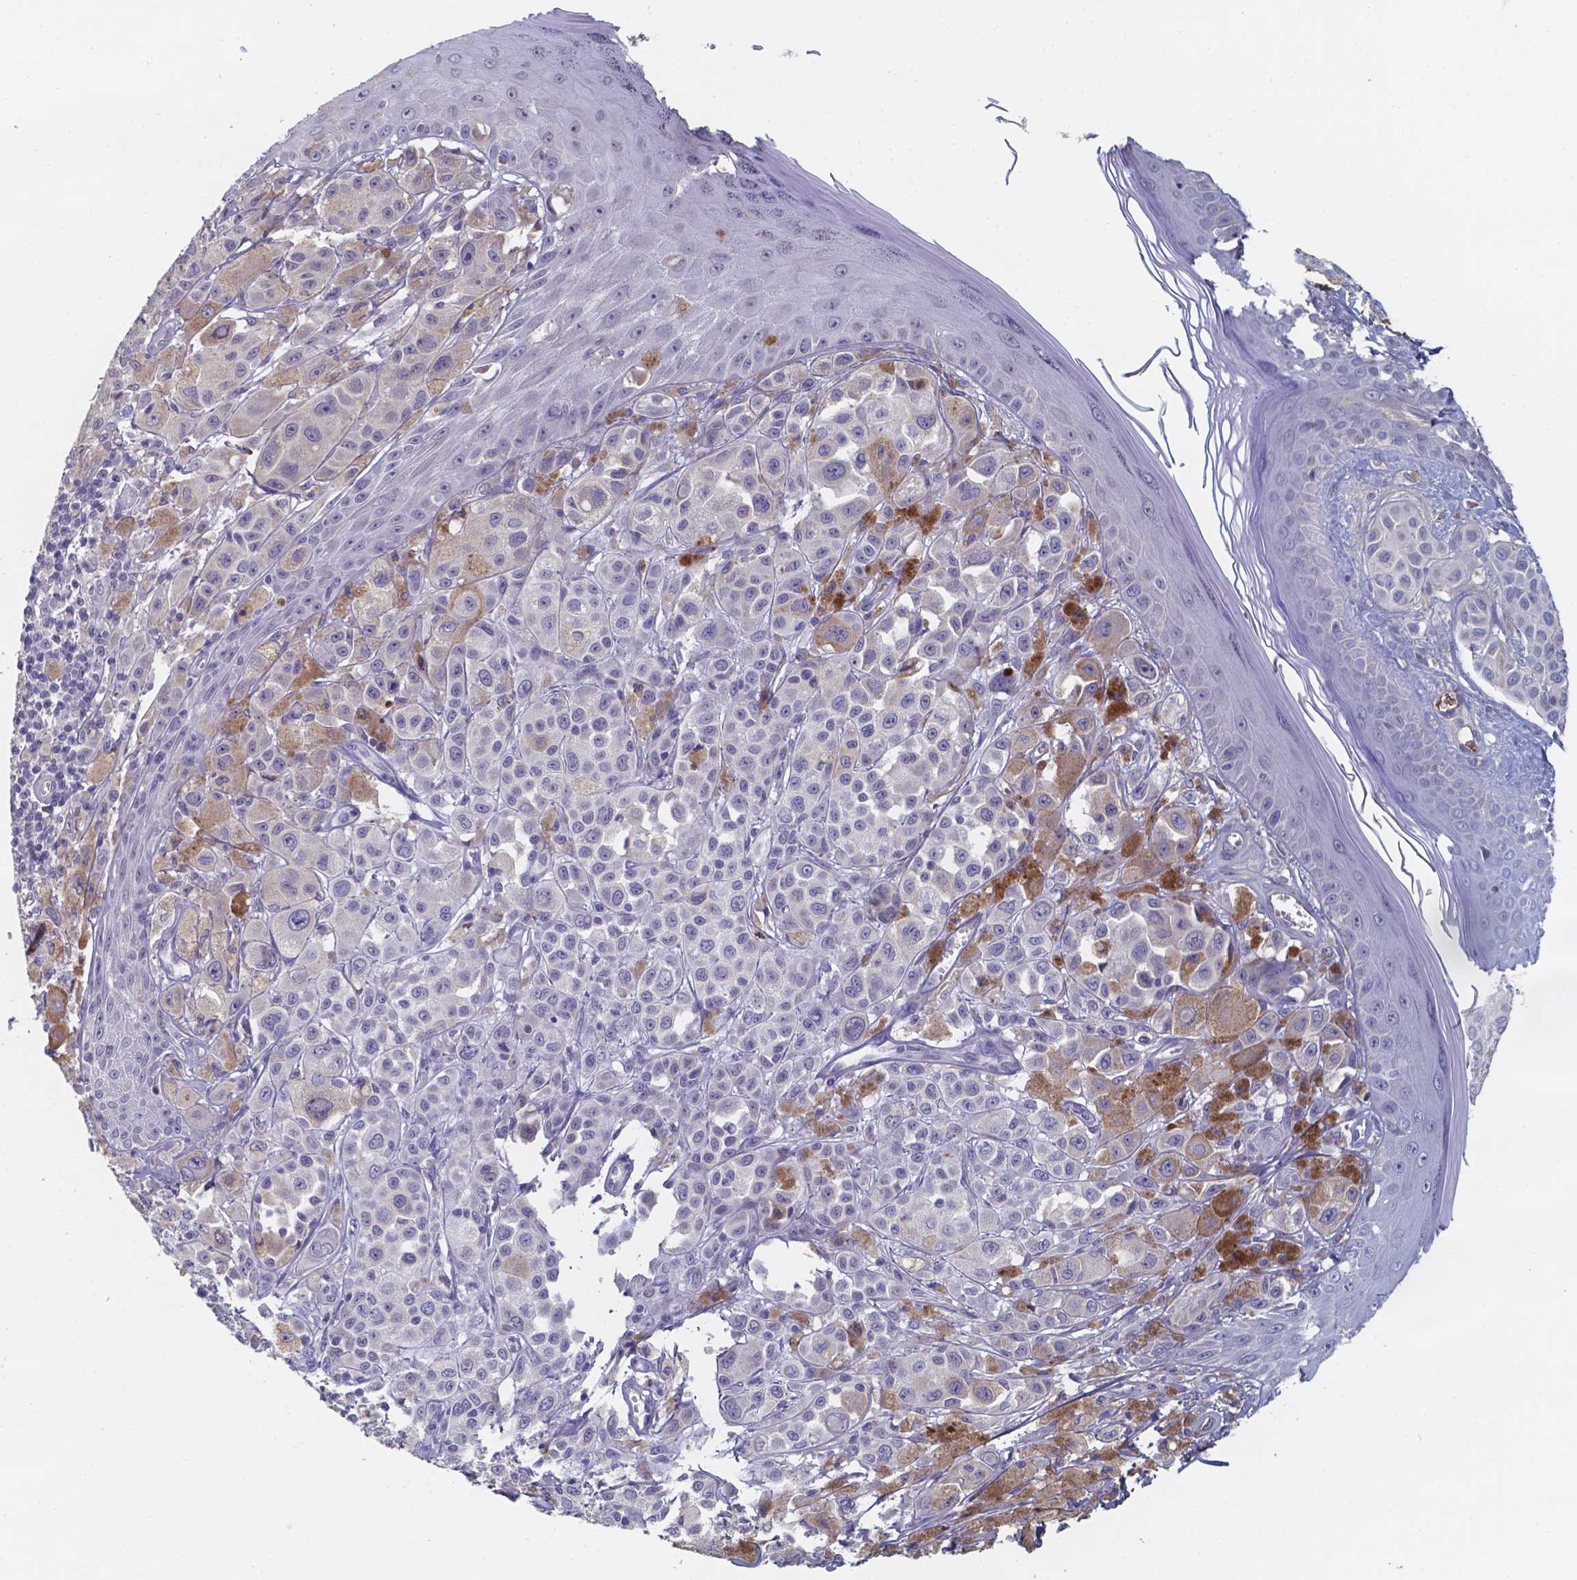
{"staining": {"intensity": "negative", "quantity": "none", "location": "none"}, "tissue": "melanoma", "cell_type": "Tumor cells", "image_type": "cancer", "snomed": [{"axis": "morphology", "description": "Malignant melanoma, NOS"}, {"axis": "topography", "description": "Skin"}], "caption": "Tumor cells show no significant expression in melanoma.", "gene": "BTBD17", "patient": {"sex": "male", "age": 67}}